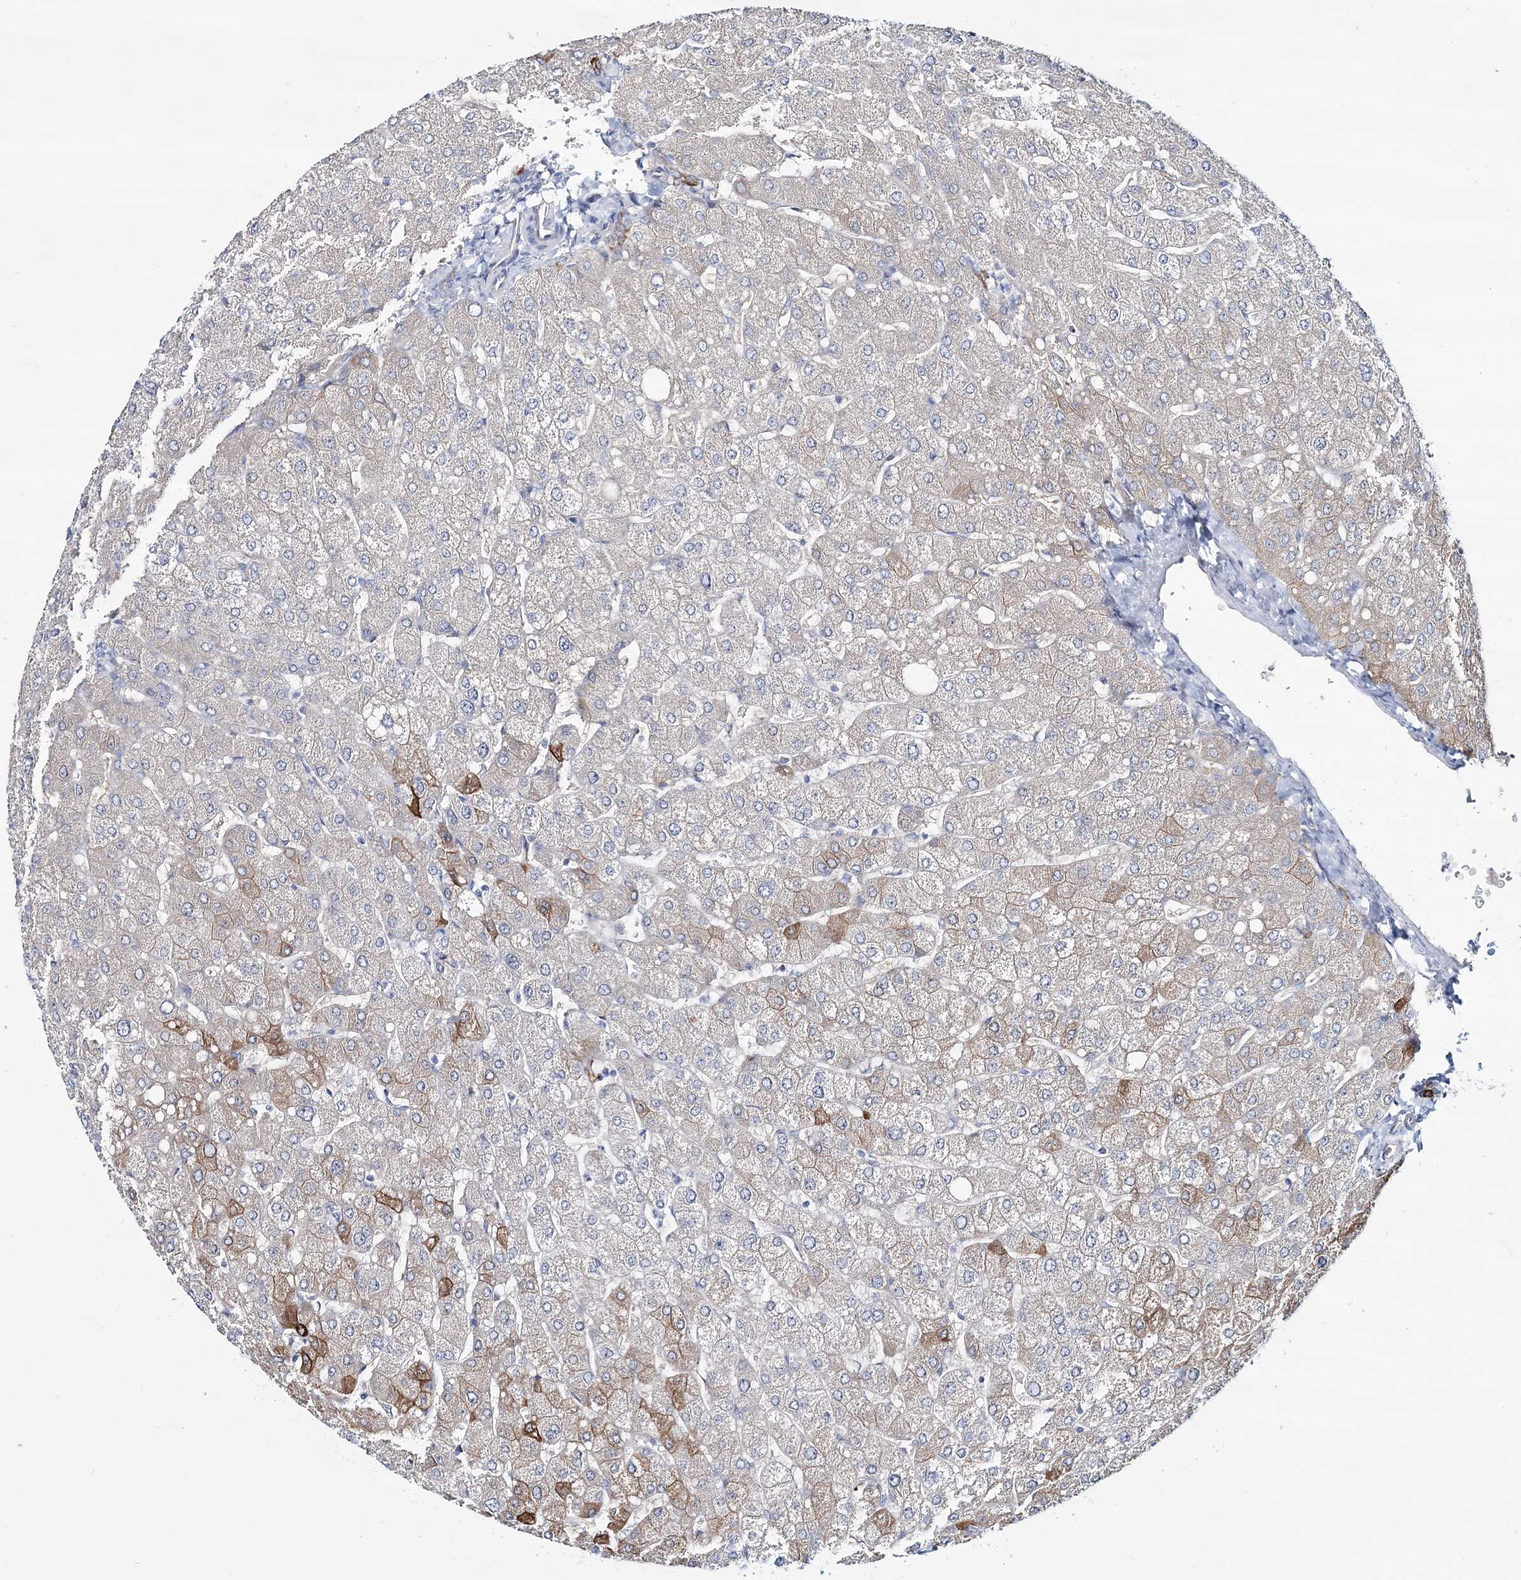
{"staining": {"intensity": "strong", "quantity": "25%-75%", "location": "cytoplasmic/membranous"}, "tissue": "liver", "cell_type": "Cholangiocytes", "image_type": "normal", "snomed": [{"axis": "morphology", "description": "Normal tissue, NOS"}, {"axis": "topography", "description": "Liver"}], "caption": "DAB (3,3'-diaminobenzidine) immunohistochemical staining of normal liver reveals strong cytoplasmic/membranous protein staining in approximately 25%-75% of cholangiocytes. (Stains: DAB (3,3'-diaminobenzidine) in brown, nuclei in blue, Microscopy: brightfield microscopy at high magnification).", "gene": "ADGRL1", "patient": {"sex": "male", "age": 55}}